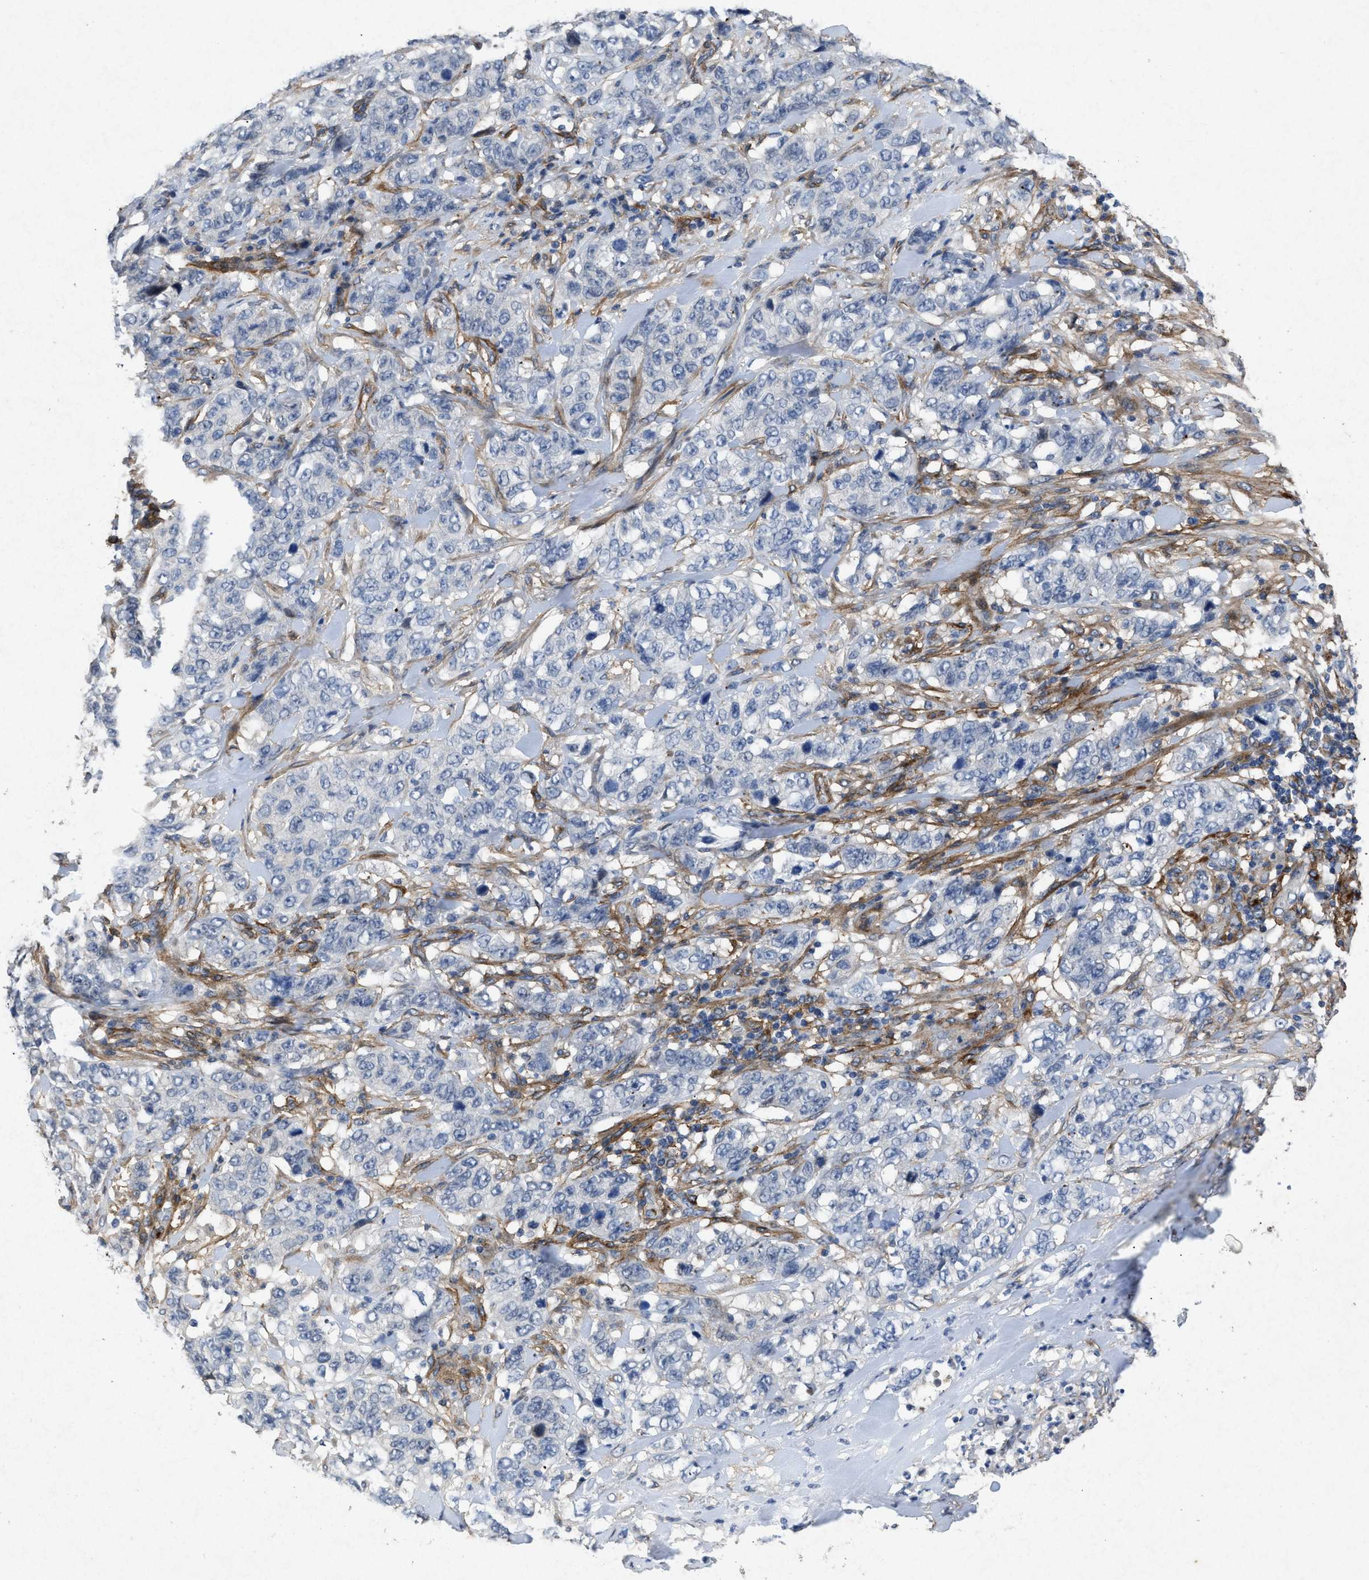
{"staining": {"intensity": "negative", "quantity": "none", "location": "none"}, "tissue": "stomach cancer", "cell_type": "Tumor cells", "image_type": "cancer", "snomed": [{"axis": "morphology", "description": "Adenocarcinoma, NOS"}, {"axis": "topography", "description": "Stomach"}], "caption": "Immunohistochemistry (IHC) histopathology image of adenocarcinoma (stomach) stained for a protein (brown), which exhibits no staining in tumor cells.", "gene": "PDGFRA", "patient": {"sex": "male", "age": 48}}